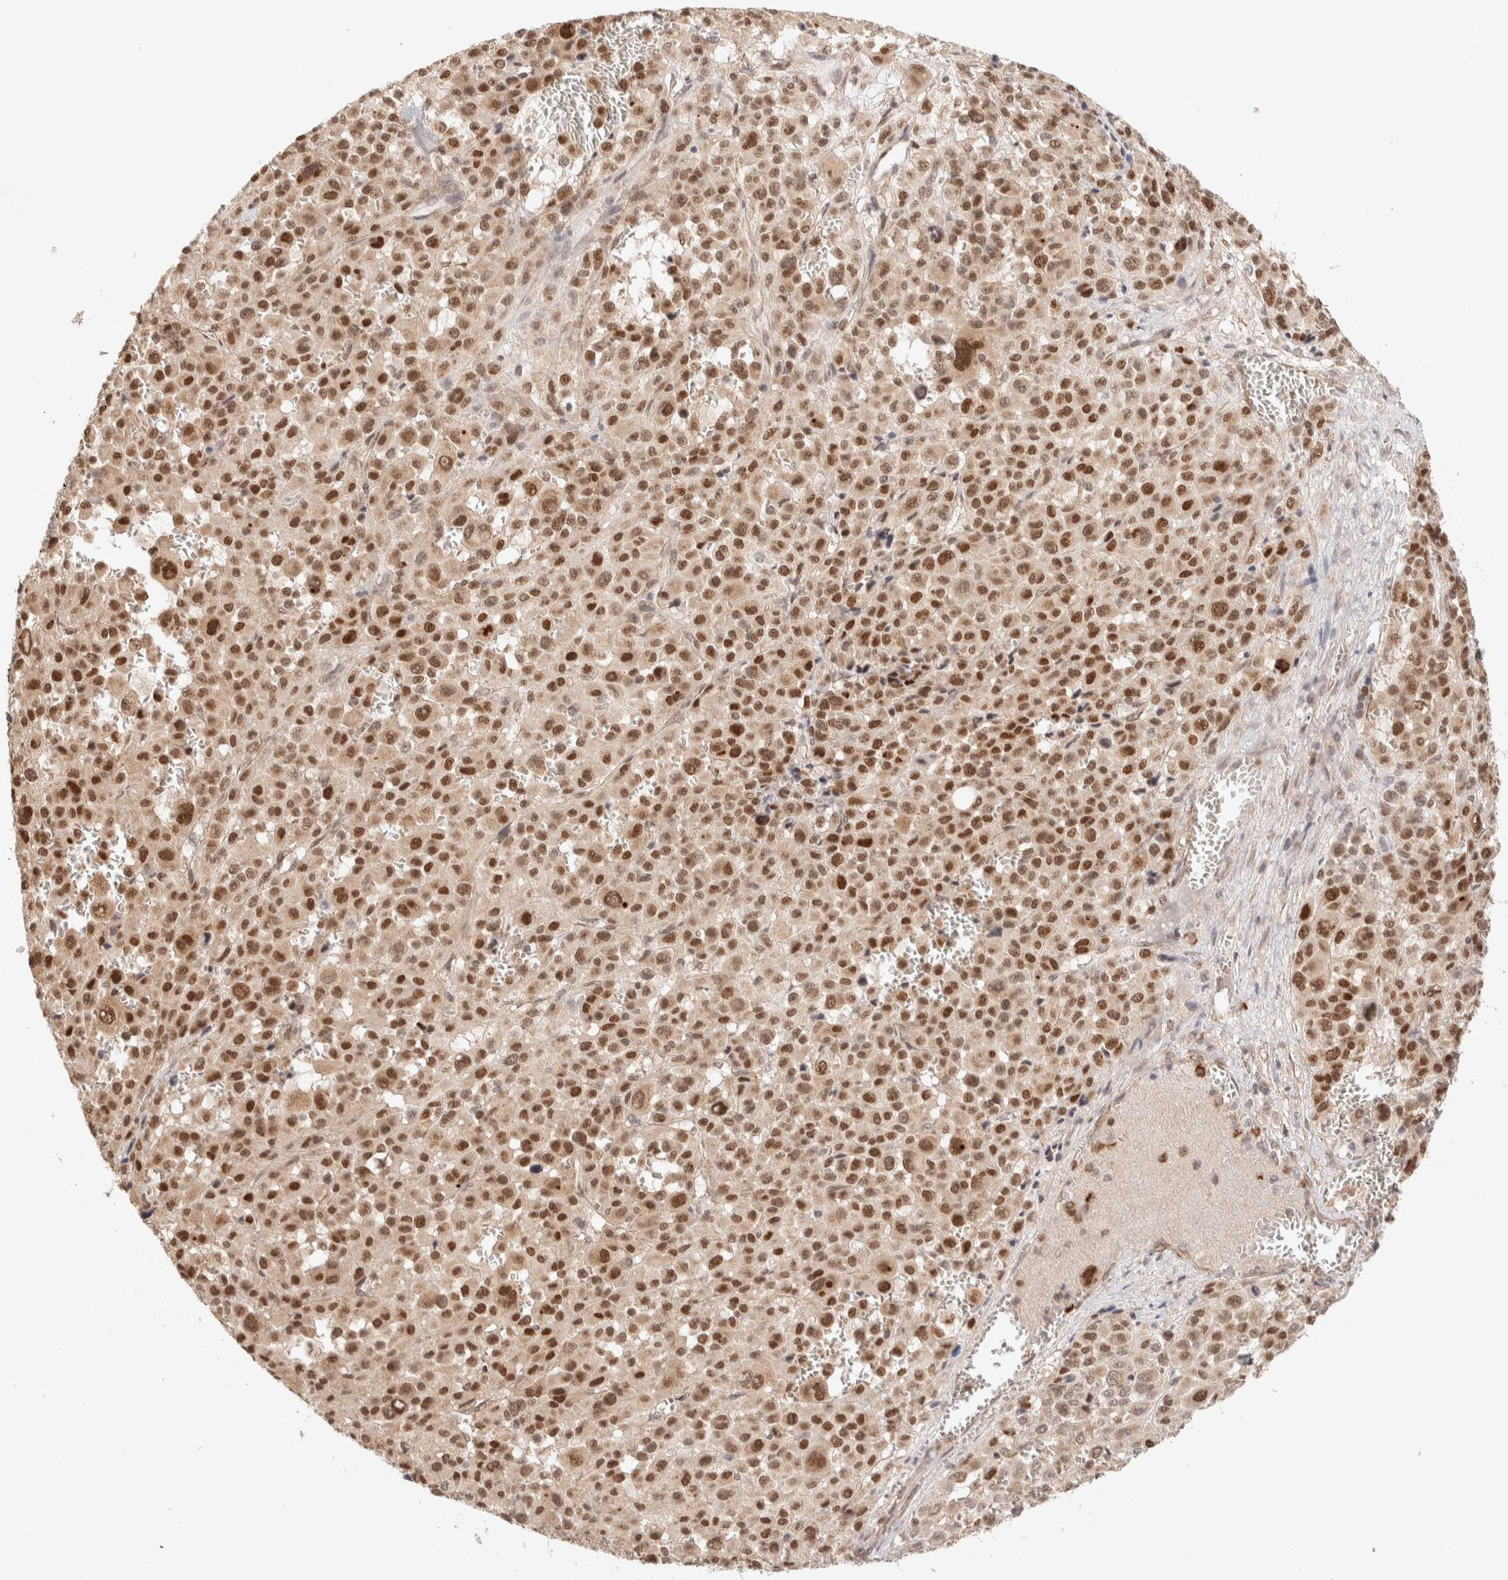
{"staining": {"intensity": "strong", "quantity": "25%-75%", "location": "nuclear"}, "tissue": "melanoma", "cell_type": "Tumor cells", "image_type": "cancer", "snomed": [{"axis": "morphology", "description": "Malignant melanoma, Metastatic site"}, {"axis": "topography", "description": "Skin"}], "caption": "Malignant melanoma (metastatic site) was stained to show a protein in brown. There is high levels of strong nuclear expression in approximately 25%-75% of tumor cells.", "gene": "BRPF3", "patient": {"sex": "female", "age": 74}}